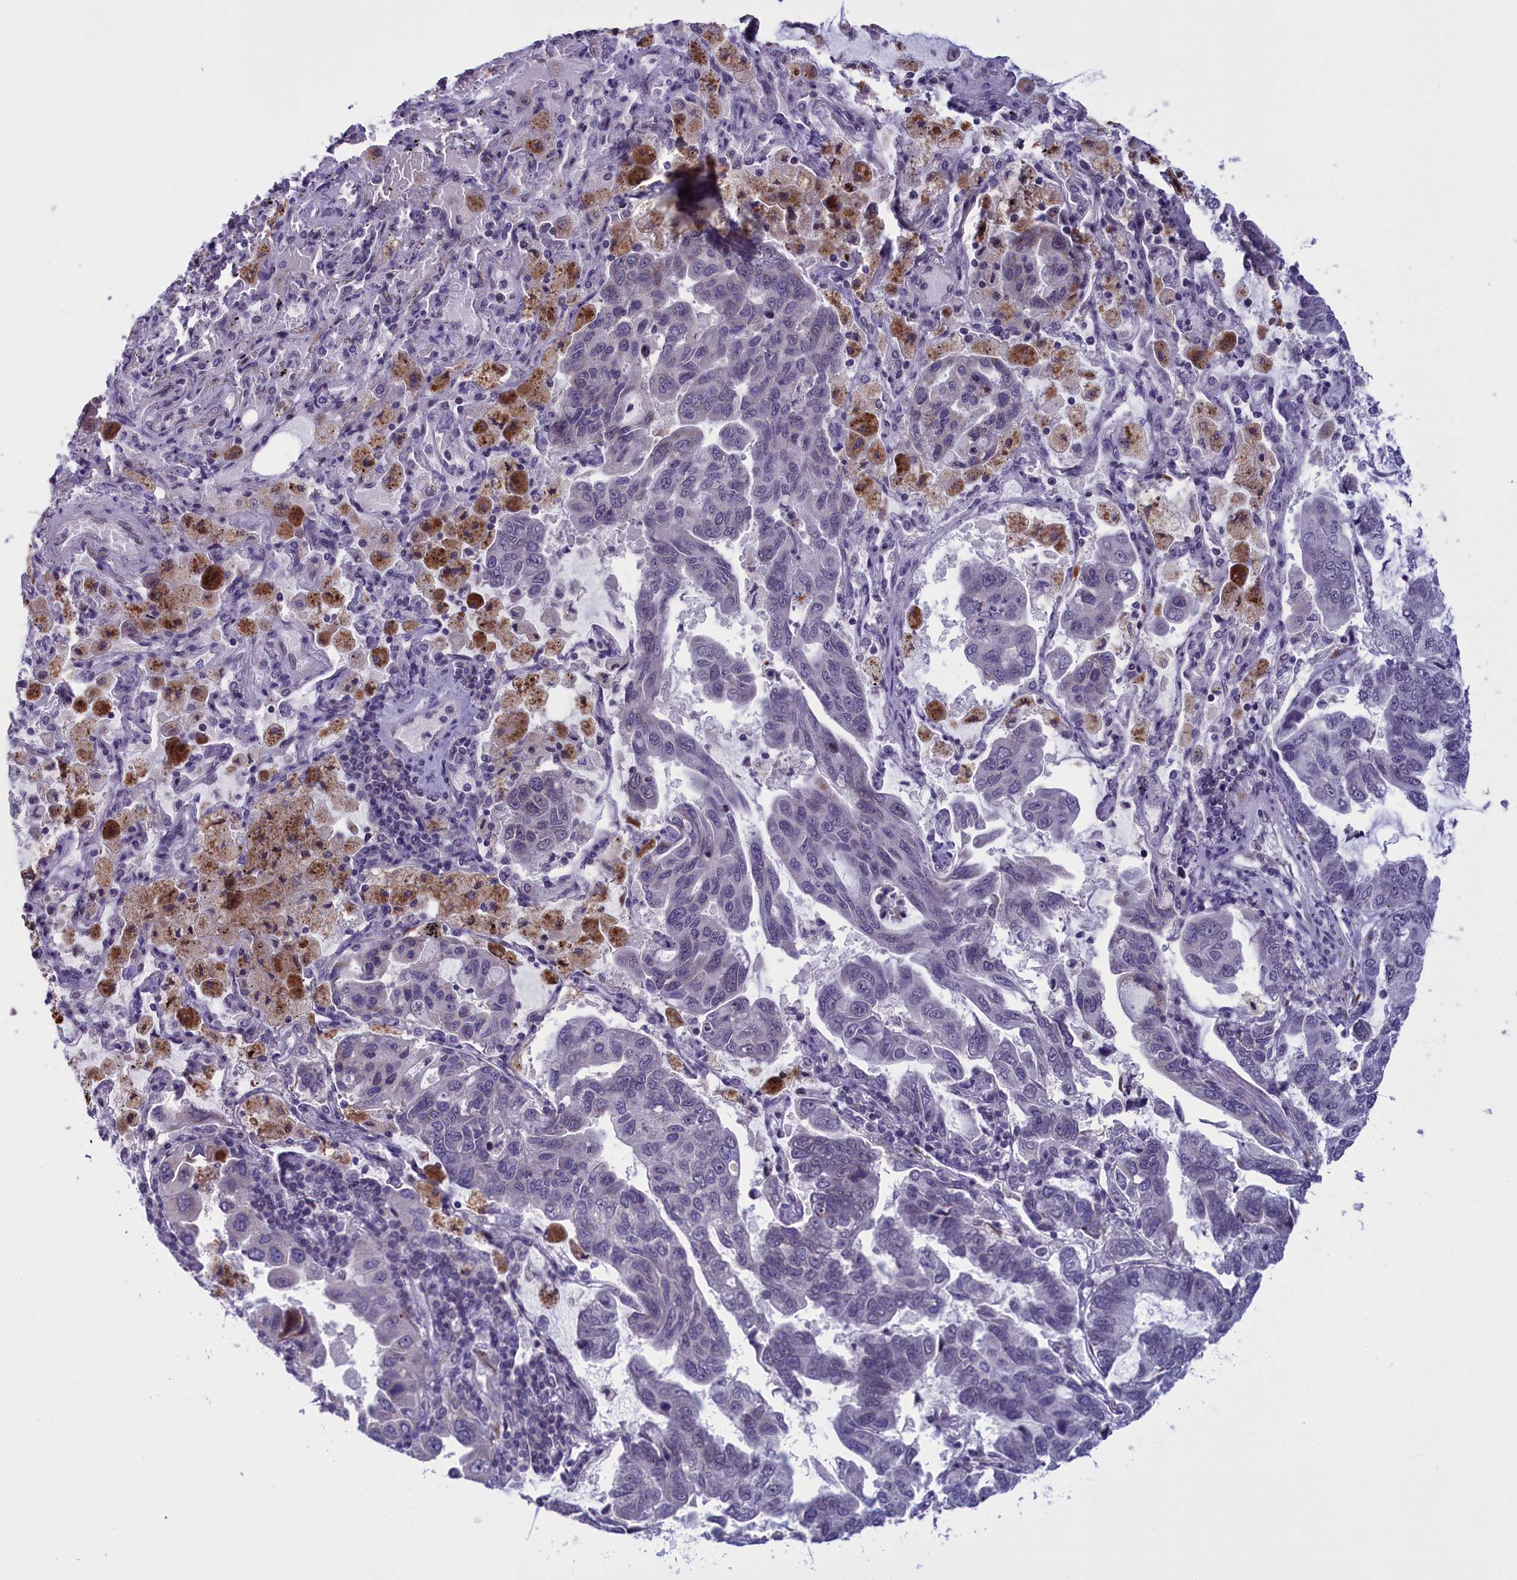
{"staining": {"intensity": "negative", "quantity": "none", "location": "none"}, "tissue": "lung cancer", "cell_type": "Tumor cells", "image_type": "cancer", "snomed": [{"axis": "morphology", "description": "Adenocarcinoma, NOS"}, {"axis": "topography", "description": "Lung"}], "caption": "Immunohistochemistry (IHC) of human adenocarcinoma (lung) displays no positivity in tumor cells. Brightfield microscopy of immunohistochemistry stained with DAB (brown) and hematoxylin (blue), captured at high magnification.", "gene": "PARS2", "patient": {"sex": "male", "age": 64}}